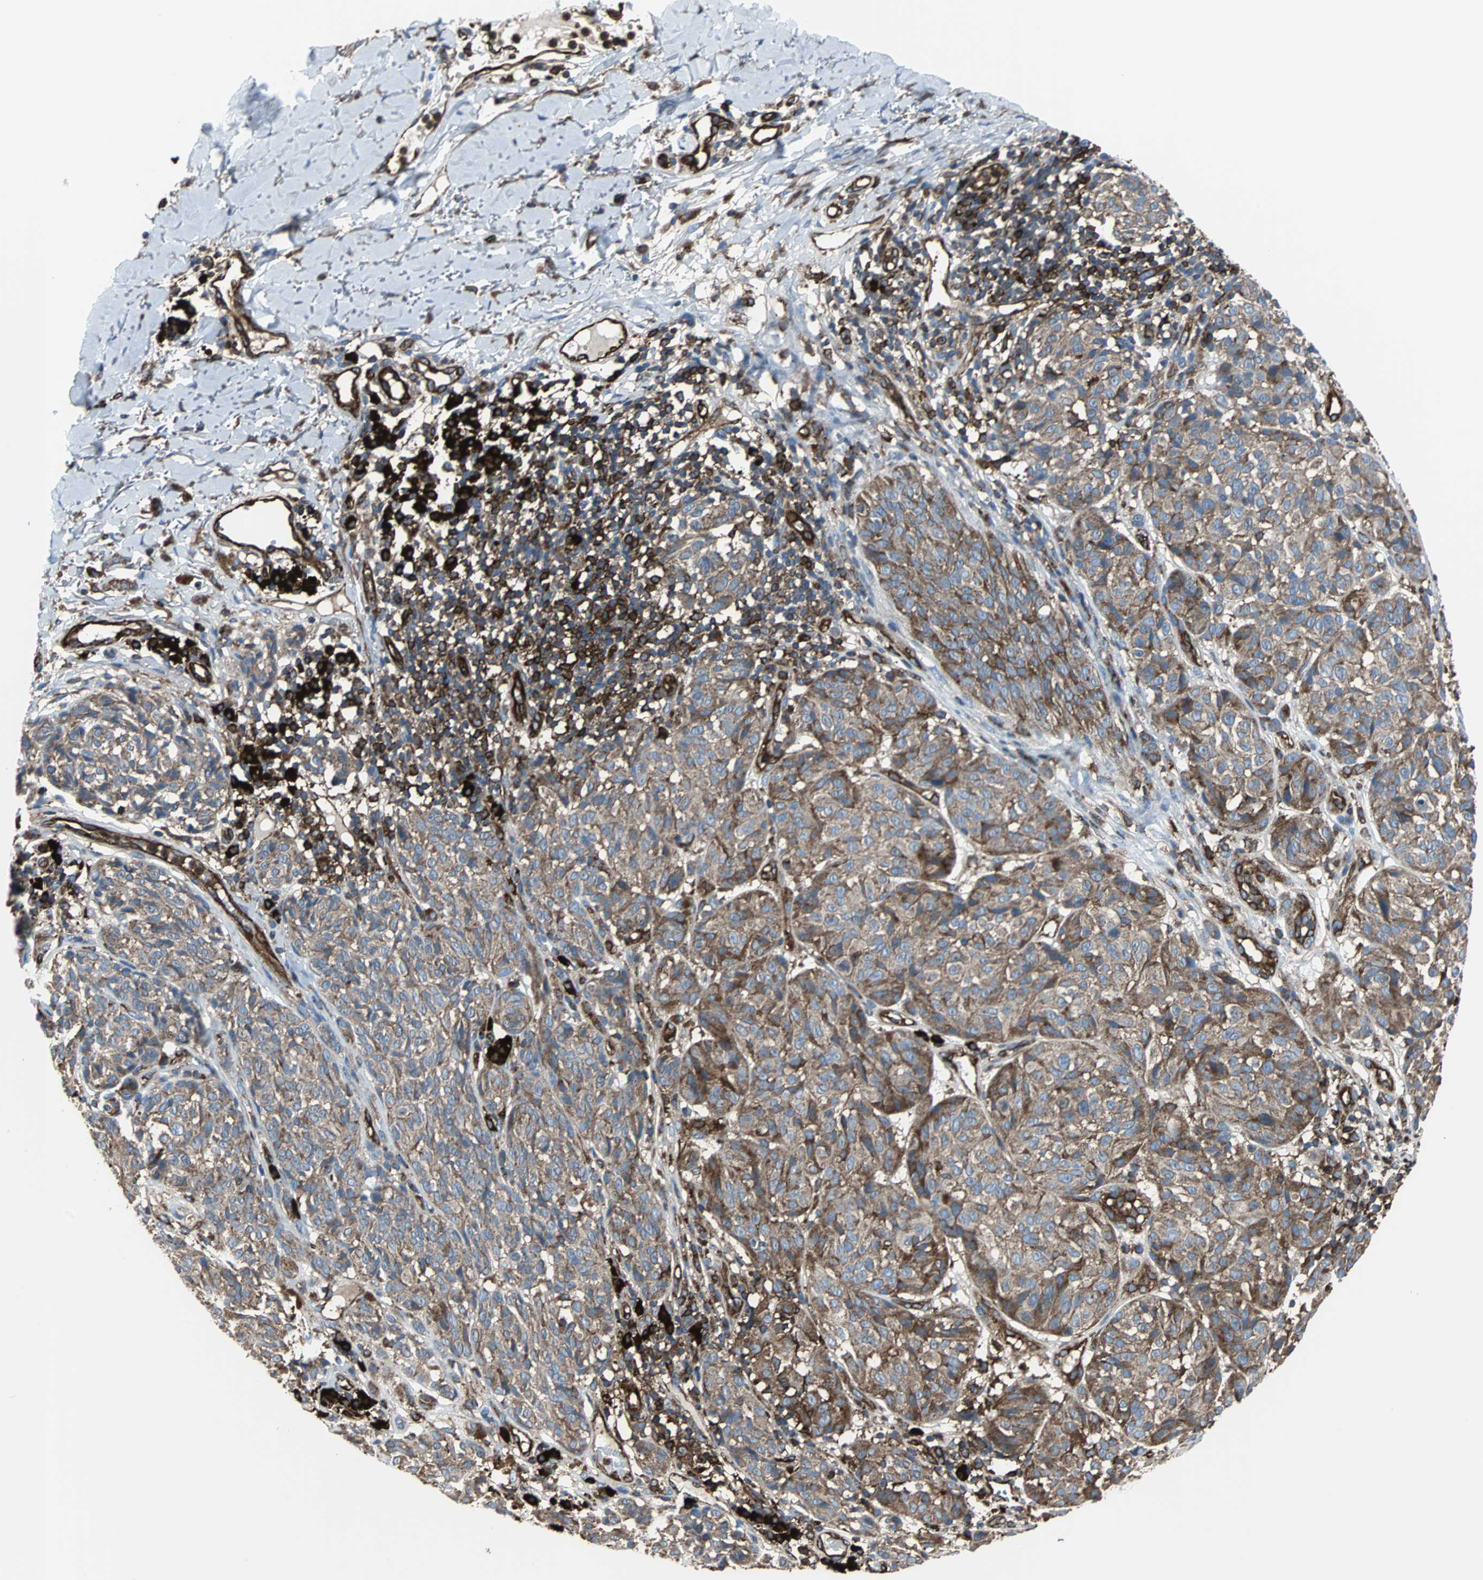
{"staining": {"intensity": "weak", "quantity": ">75%", "location": "cytoplasmic/membranous"}, "tissue": "melanoma", "cell_type": "Tumor cells", "image_type": "cancer", "snomed": [{"axis": "morphology", "description": "Malignant melanoma, NOS"}, {"axis": "topography", "description": "Skin"}], "caption": "Brown immunohistochemical staining in malignant melanoma reveals weak cytoplasmic/membranous positivity in about >75% of tumor cells. The protein is shown in brown color, while the nuclei are stained blue.", "gene": "PLCG2", "patient": {"sex": "female", "age": 46}}